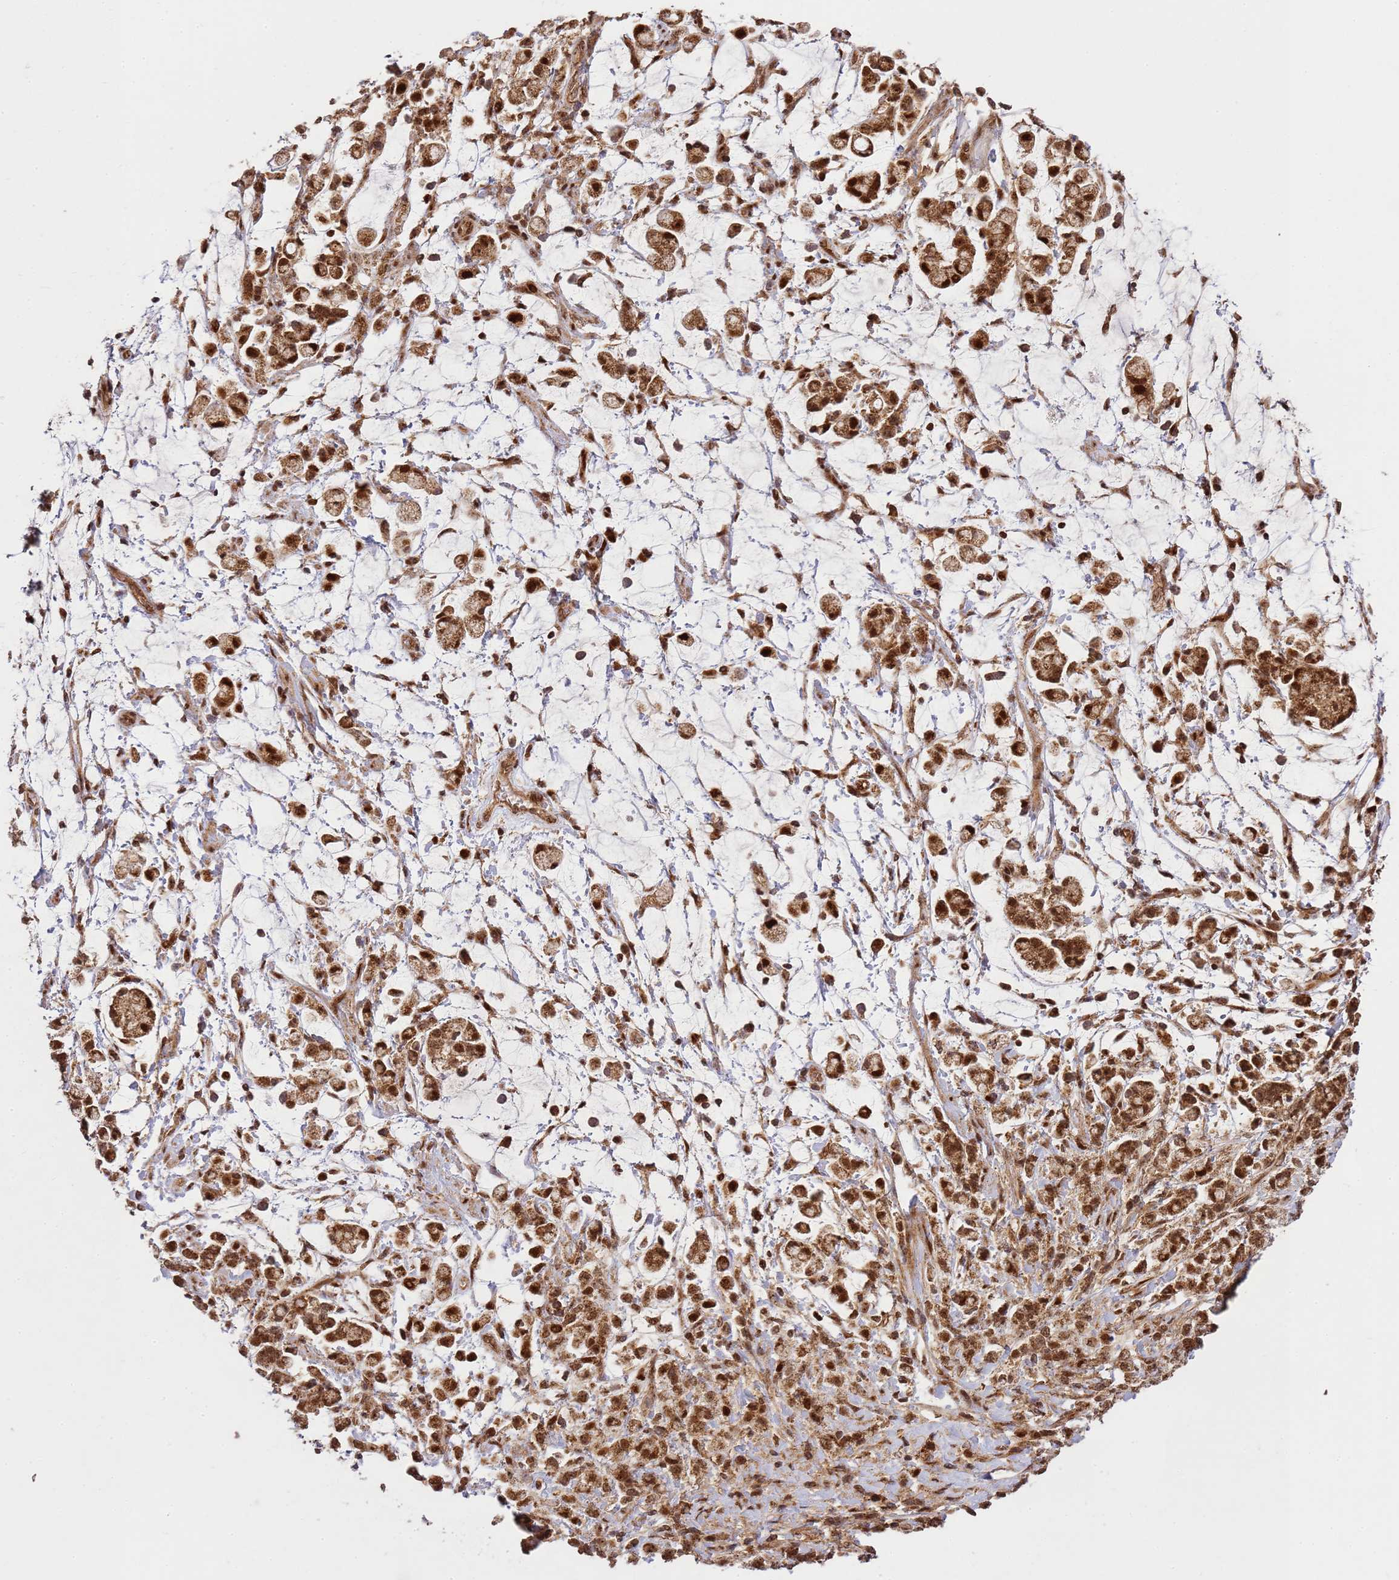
{"staining": {"intensity": "strong", "quantity": ">75%", "location": "cytoplasmic/membranous,nuclear"}, "tissue": "stomach cancer", "cell_type": "Tumor cells", "image_type": "cancer", "snomed": [{"axis": "morphology", "description": "Adenocarcinoma, NOS"}, {"axis": "topography", "description": "Stomach"}], "caption": "Strong cytoplasmic/membranous and nuclear positivity is present in about >75% of tumor cells in adenocarcinoma (stomach). The staining was performed using DAB (3,3'-diaminobenzidine) to visualize the protein expression in brown, while the nuclei were stained in blue with hematoxylin (Magnification: 20x).", "gene": "PEX14", "patient": {"sex": "female", "age": 60}}